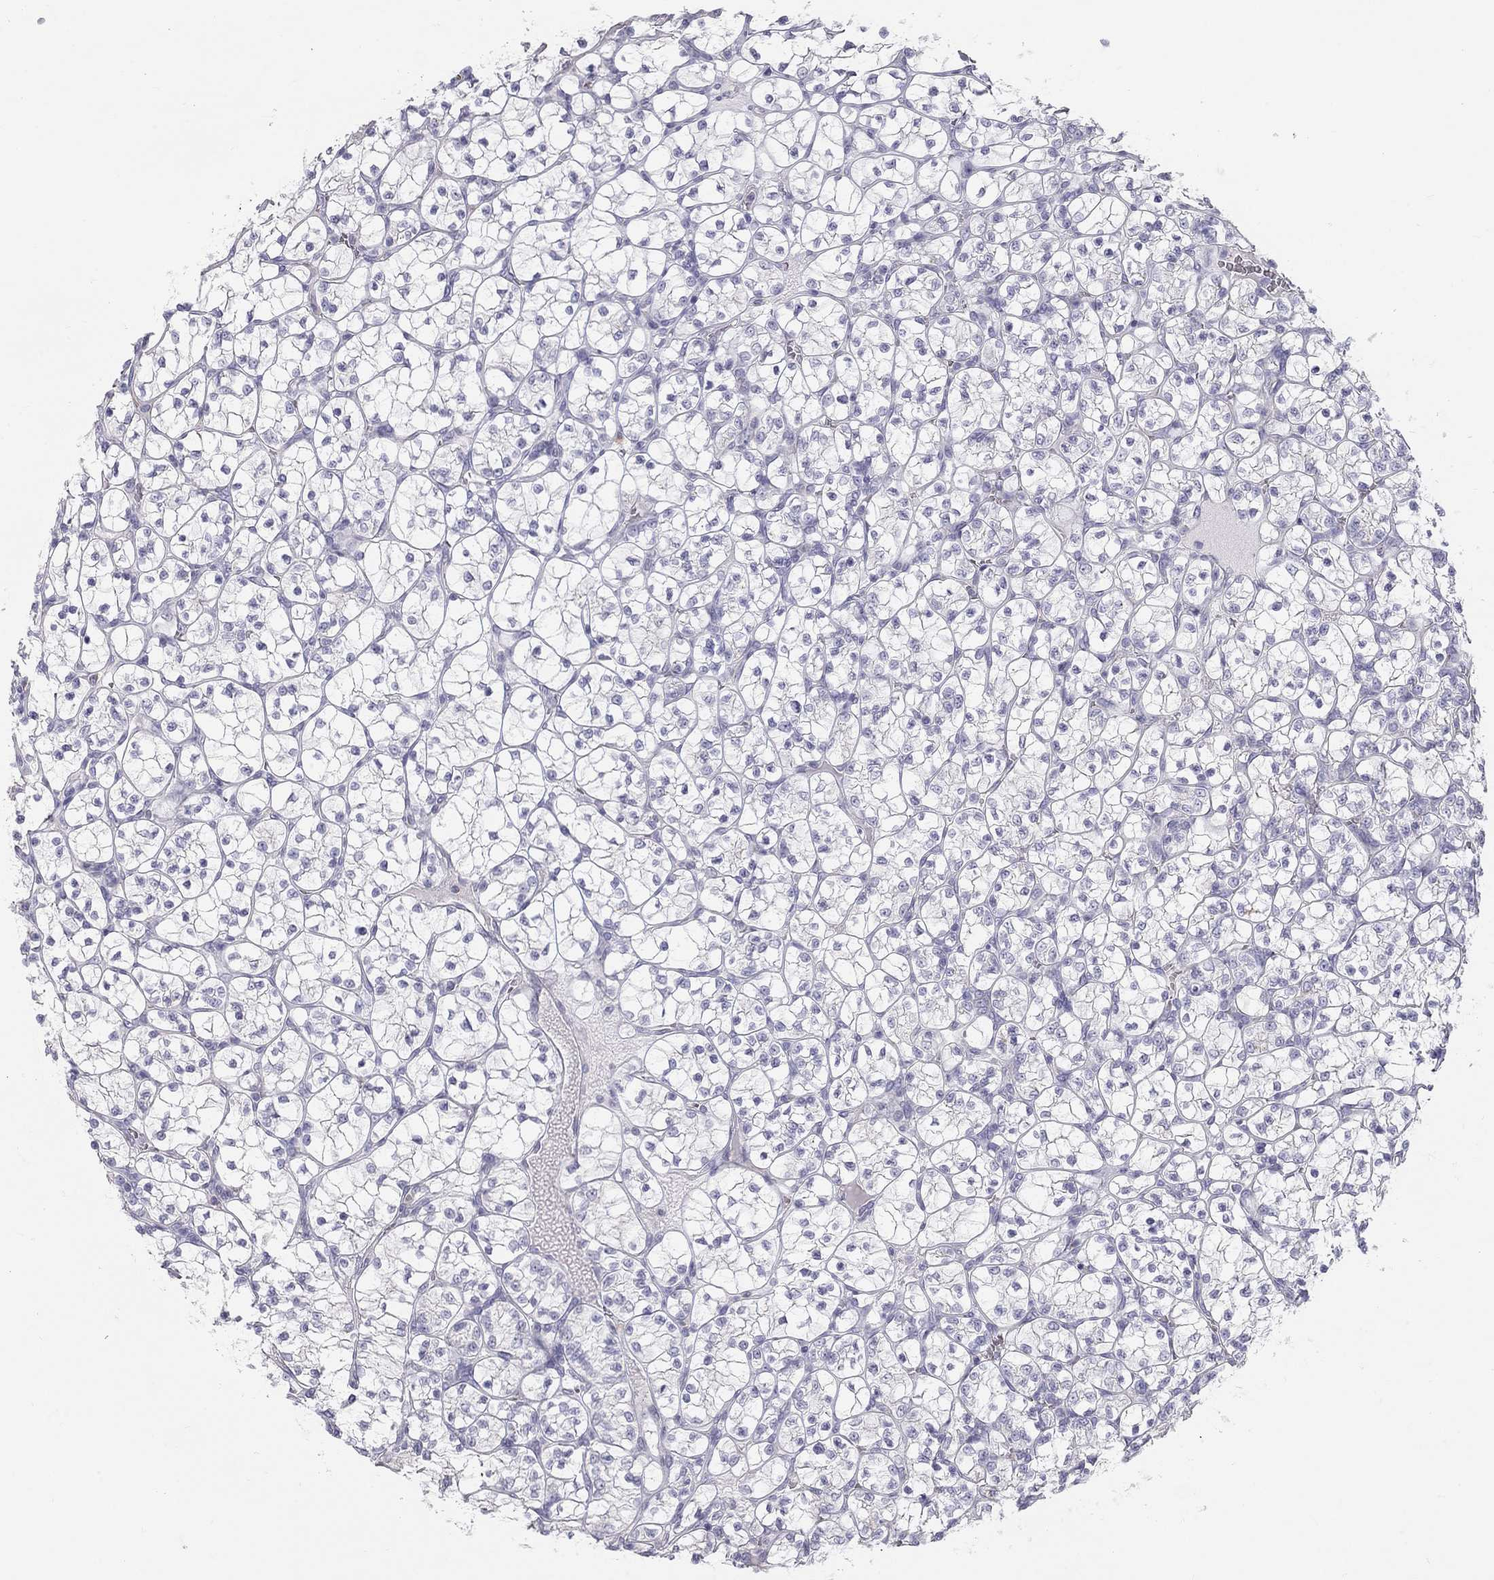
{"staining": {"intensity": "negative", "quantity": "none", "location": "none"}, "tissue": "renal cancer", "cell_type": "Tumor cells", "image_type": "cancer", "snomed": [{"axis": "morphology", "description": "Adenocarcinoma, NOS"}, {"axis": "topography", "description": "Kidney"}], "caption": "Tumor cells show no significant staining in renal cancer (adenocarcinoma).", "gene": "TDRD6", "patient": {"sex": "female", "age": 89}}